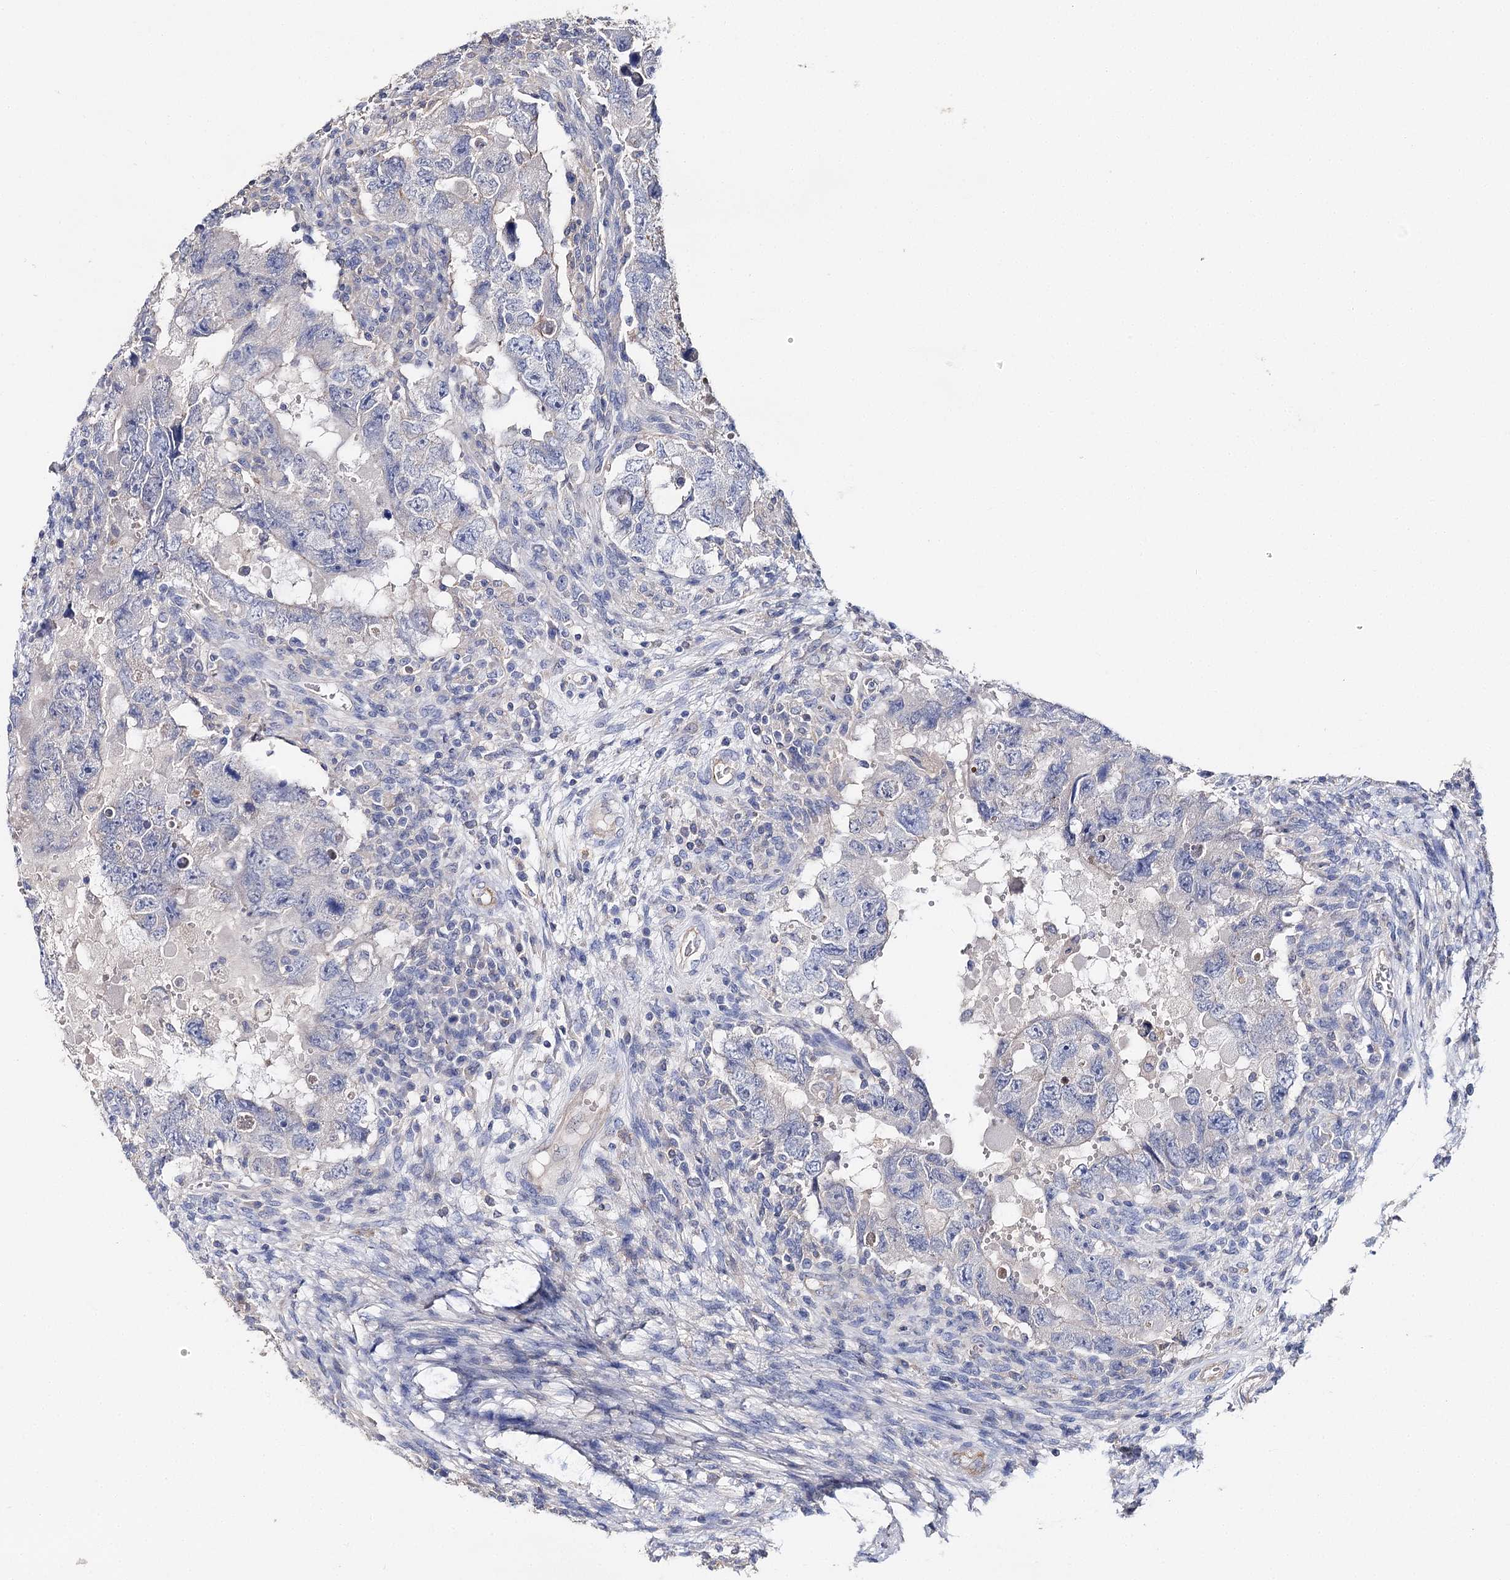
{"staining": {"intensity": "negative", "quantity": "none", "location": "none"}, "tissue": "testis cancer", "cell_type": "Tumor cells", "image_type": "cancer", "snomed": [{"axis": "morphology", "description": "Carcinoma, Embryonal, NOS"}, {"axis": "topography", "description": "Testis"}], "caption": "Testis cancer was stained to show a protein in brown. There is no significant staining in tumor cells. (Immunohistochemistry (ihc), brightfield microscopy, high magnification).", "gene": "EPYC", "patient": {"sex": "male", "age": 26}}